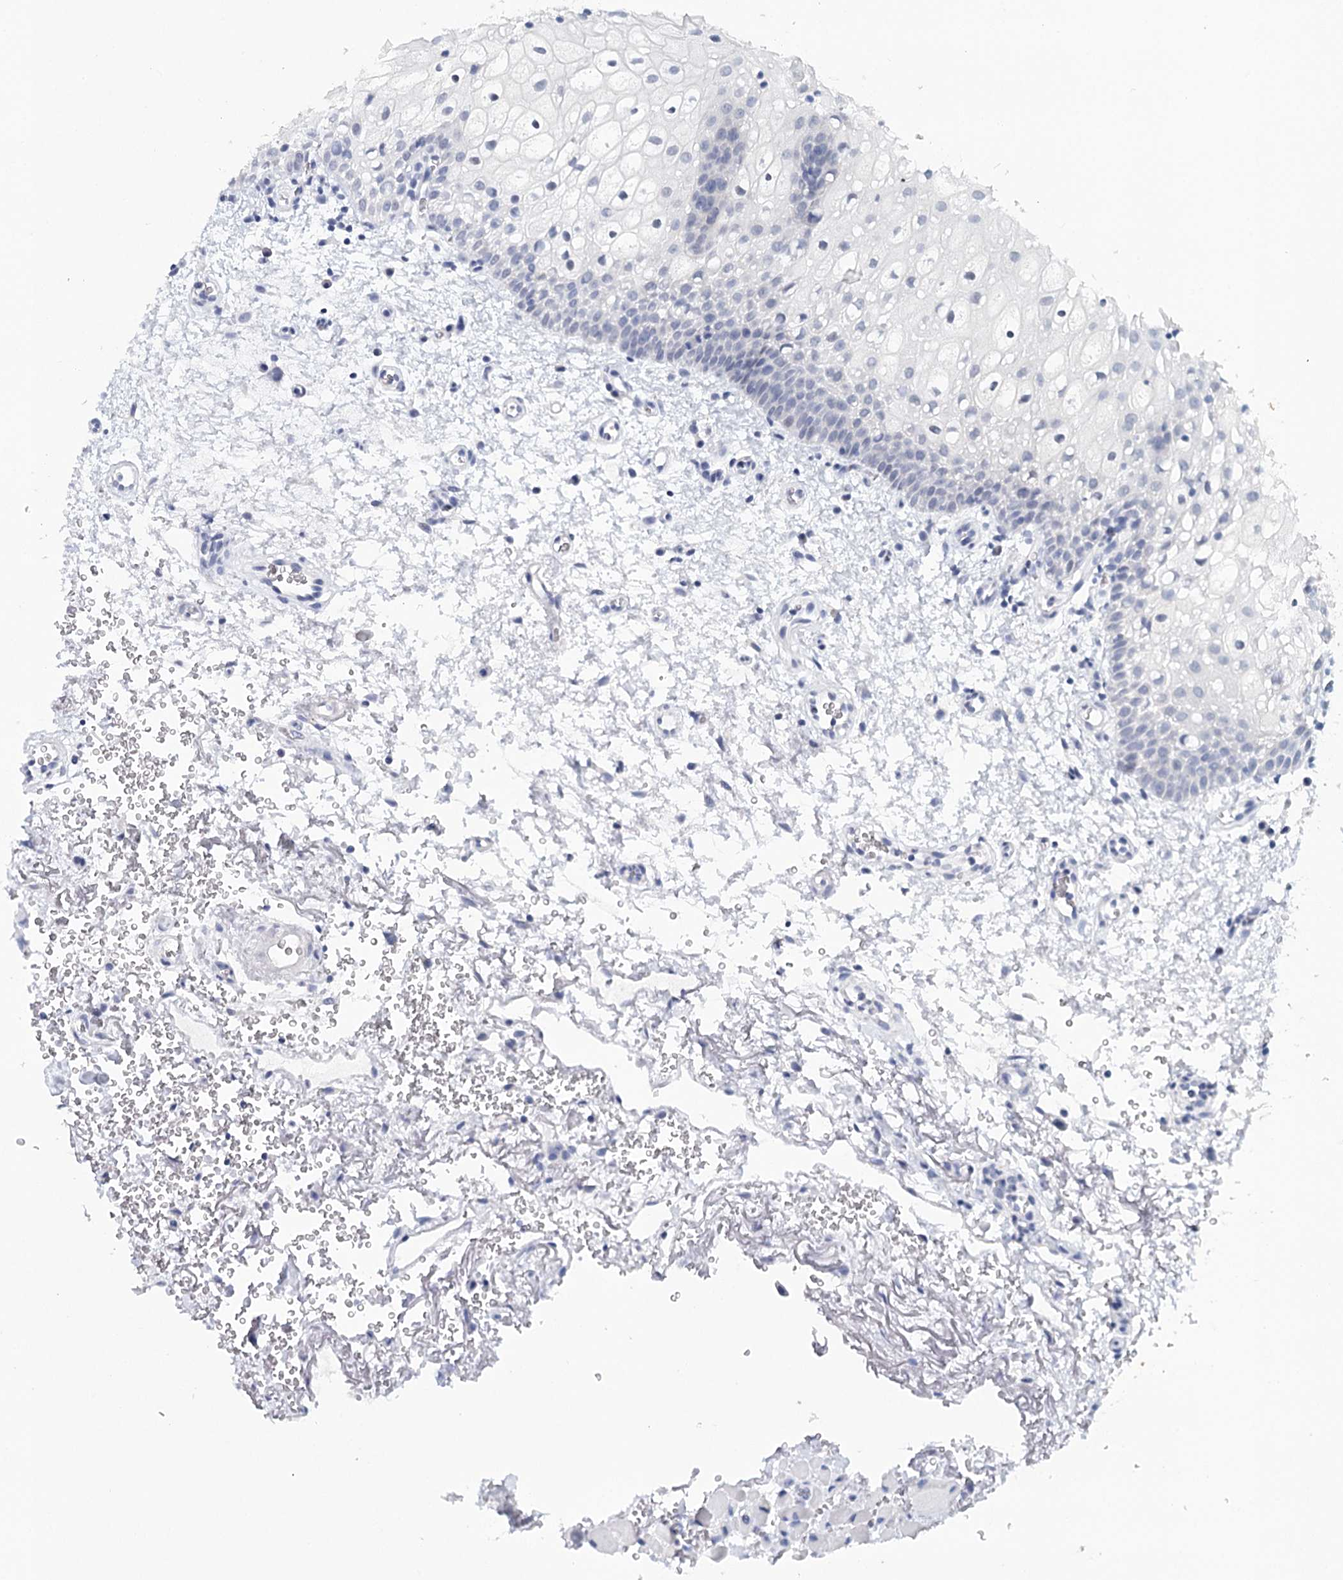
{"staining": {"intensity": "negative", "quantity": "none", "location": "none"}, "tissue": "oral mucosa", "cell_type": "Squamous epithelial cells", "image_type": "normal", "snomed": [{"axis": "morphology", "description": "Normal tissue, NOS"}, {"axis": "morphology", "description": "Squamous cell carcinoma, NOS"}, {"axis": "topography", "description": "Oral tissue"}, {"axis": "topography", "description": "Head-Neck"}], "caption": "High power microscopy histopathology image of an immunohistochemistry histopathology image of unremarkable oral mucosa, revealing no significant expression in squamous epithelial cells. (Brightfield microscopy of DAB (3,3'-diaminobenzidine) immunohistochemistry at high magnification).", "gene": "HSPA4L", "patient": {"sex": "male", "age": 68}}